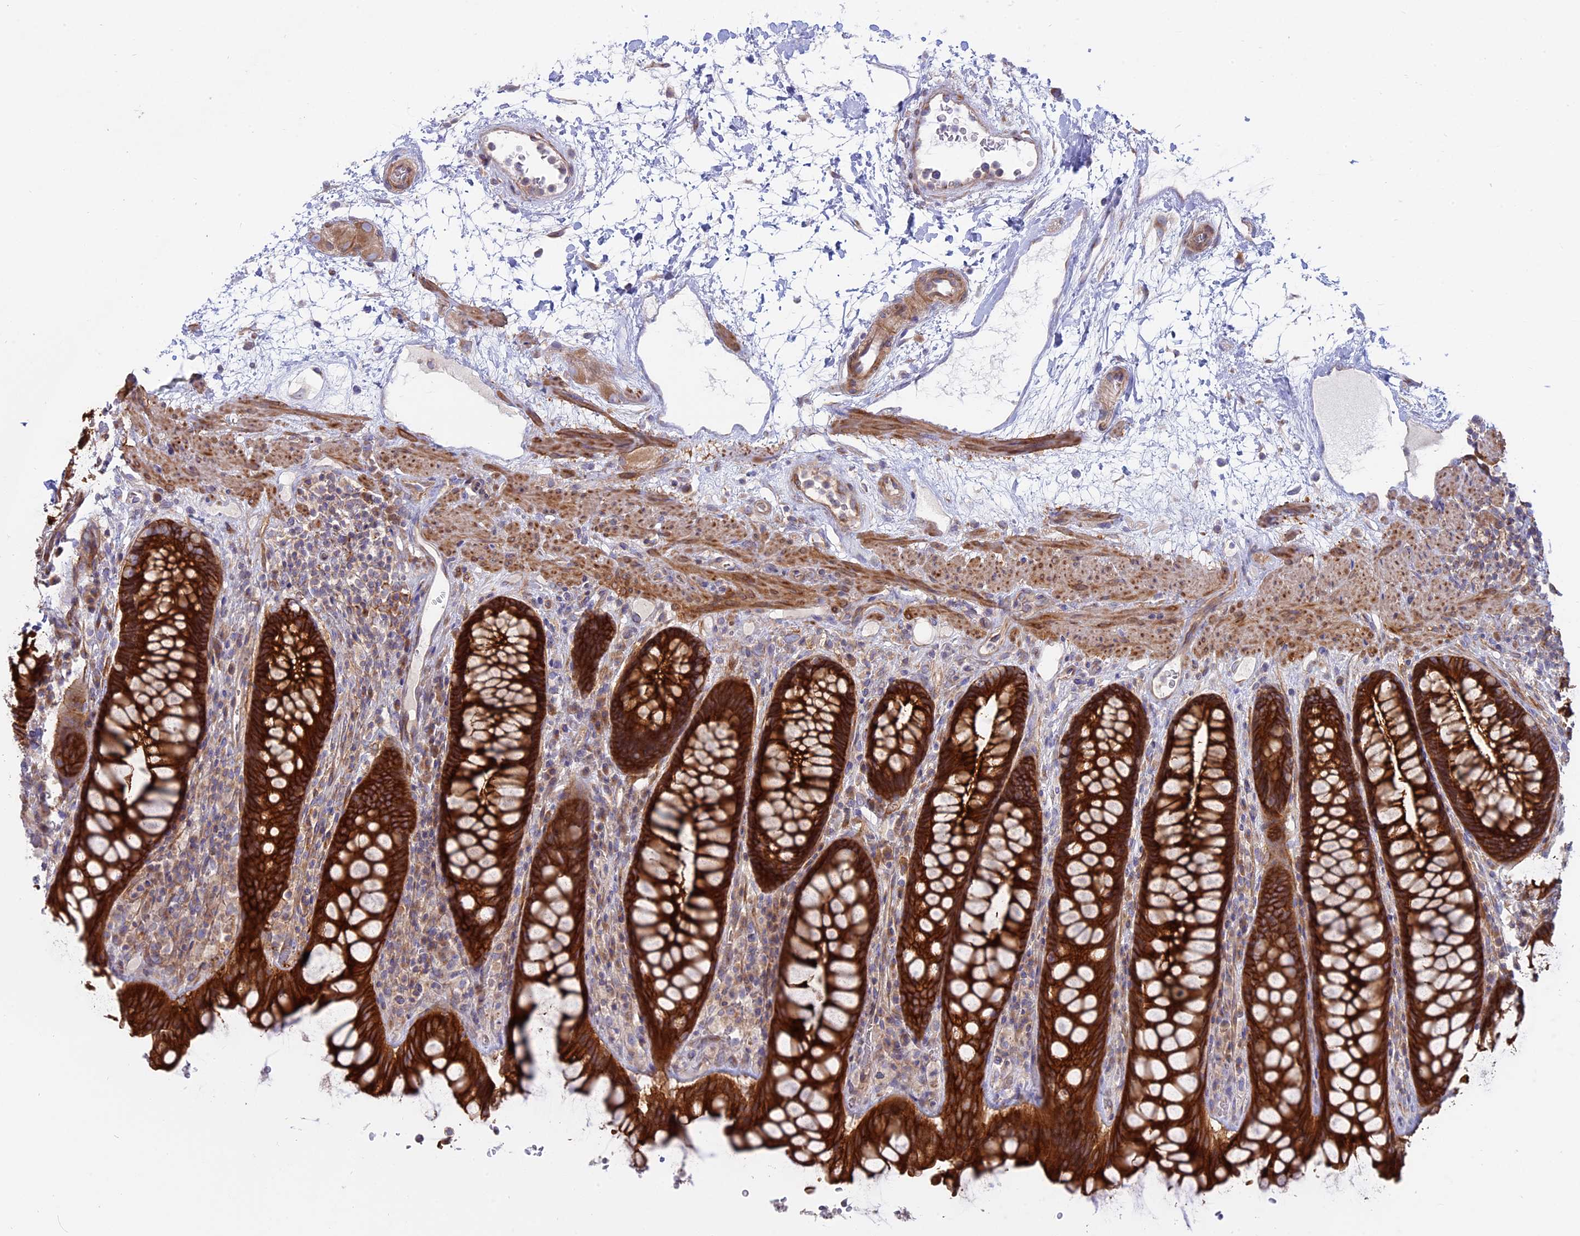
{"staining": {"intensity": "strong", "quantity": ">75%", "location": "cytoplasmic/membranous"}, "tissue": "rectum", "cell_type": "Glandular cells", "image_type": "normal", "snomed": [{"axis": "morphology", "description": "Normal tissue, NOS"}, {"axis": "topography", "description": "Rectum"}], "caption": "The photomicrograph exhibits immunohistochemical staining of benign rectum. There is strong cytoplasmic/membranous positivity is appreciated in about >75% of glandular cells. Using DAB (3,3'-diaminobenzidine) (brown) and hematoxylin (blue) stains, captured at high magnification using brightfield microscopy.", "gene": "MYO5B", "patient": {"sex": "male", "age": 64}}